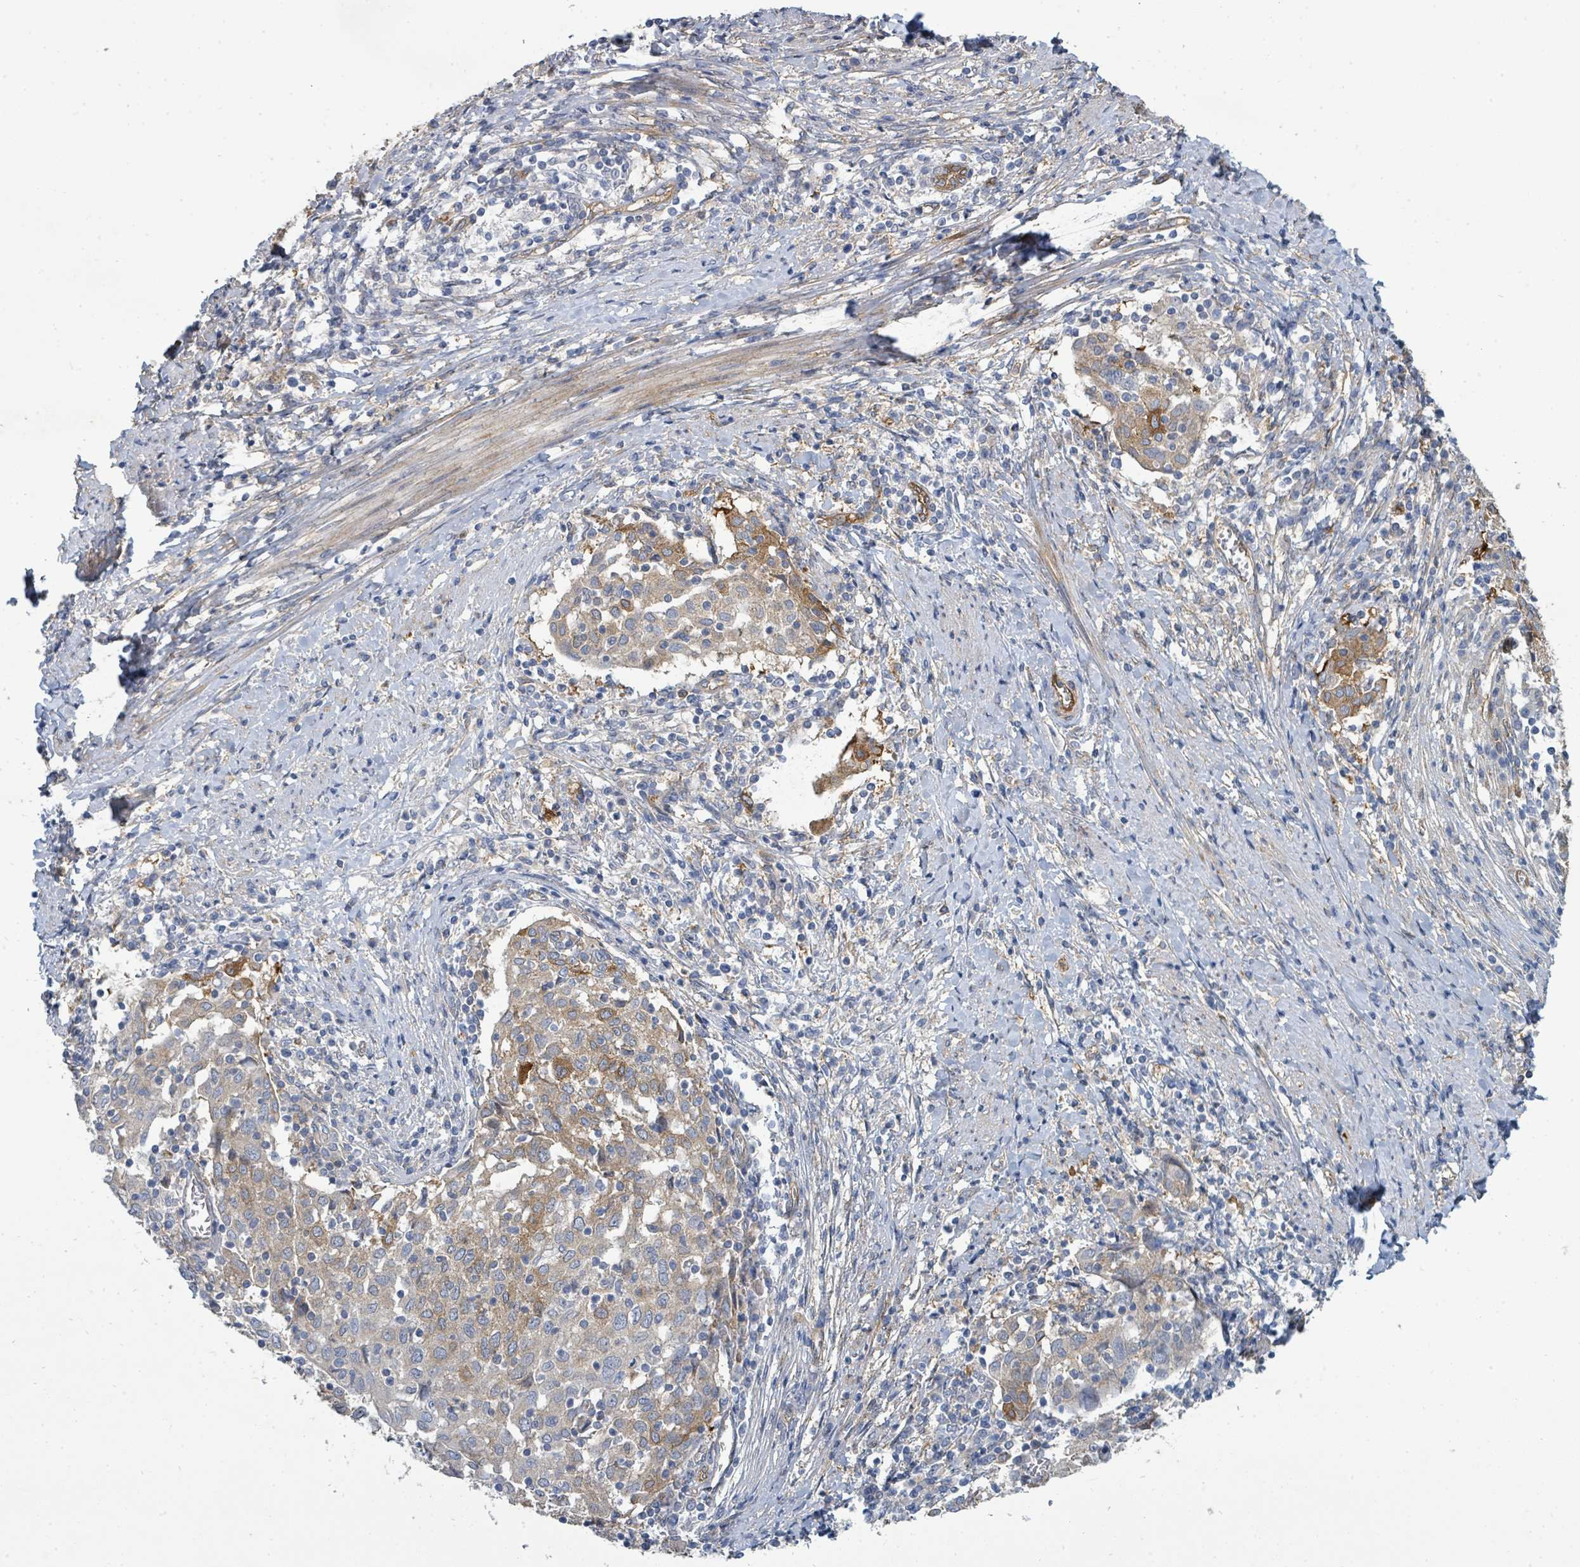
{"staining": {"intensity": "strong", "quantity": "<25%", "location": "cytoplasmic/membranous"}, "tissue": "cervical cancer", "cell_type": "Tumor cells", "image_type": "cancer", "snomed": [{"axis": "morphology", "description": "Squamous cell carcinoma, NOS"}, {"axis": "topography", "description": "Cervix"}], "caption": "This micrograph demonstrates immunohistochemistry staining of human cervical cancer, with medium strong cytoplasmic/membranous positivity in about <25% of tumor cells.", "gene": "IFIT1", "patient": {"sex": "female", "age": 52}}